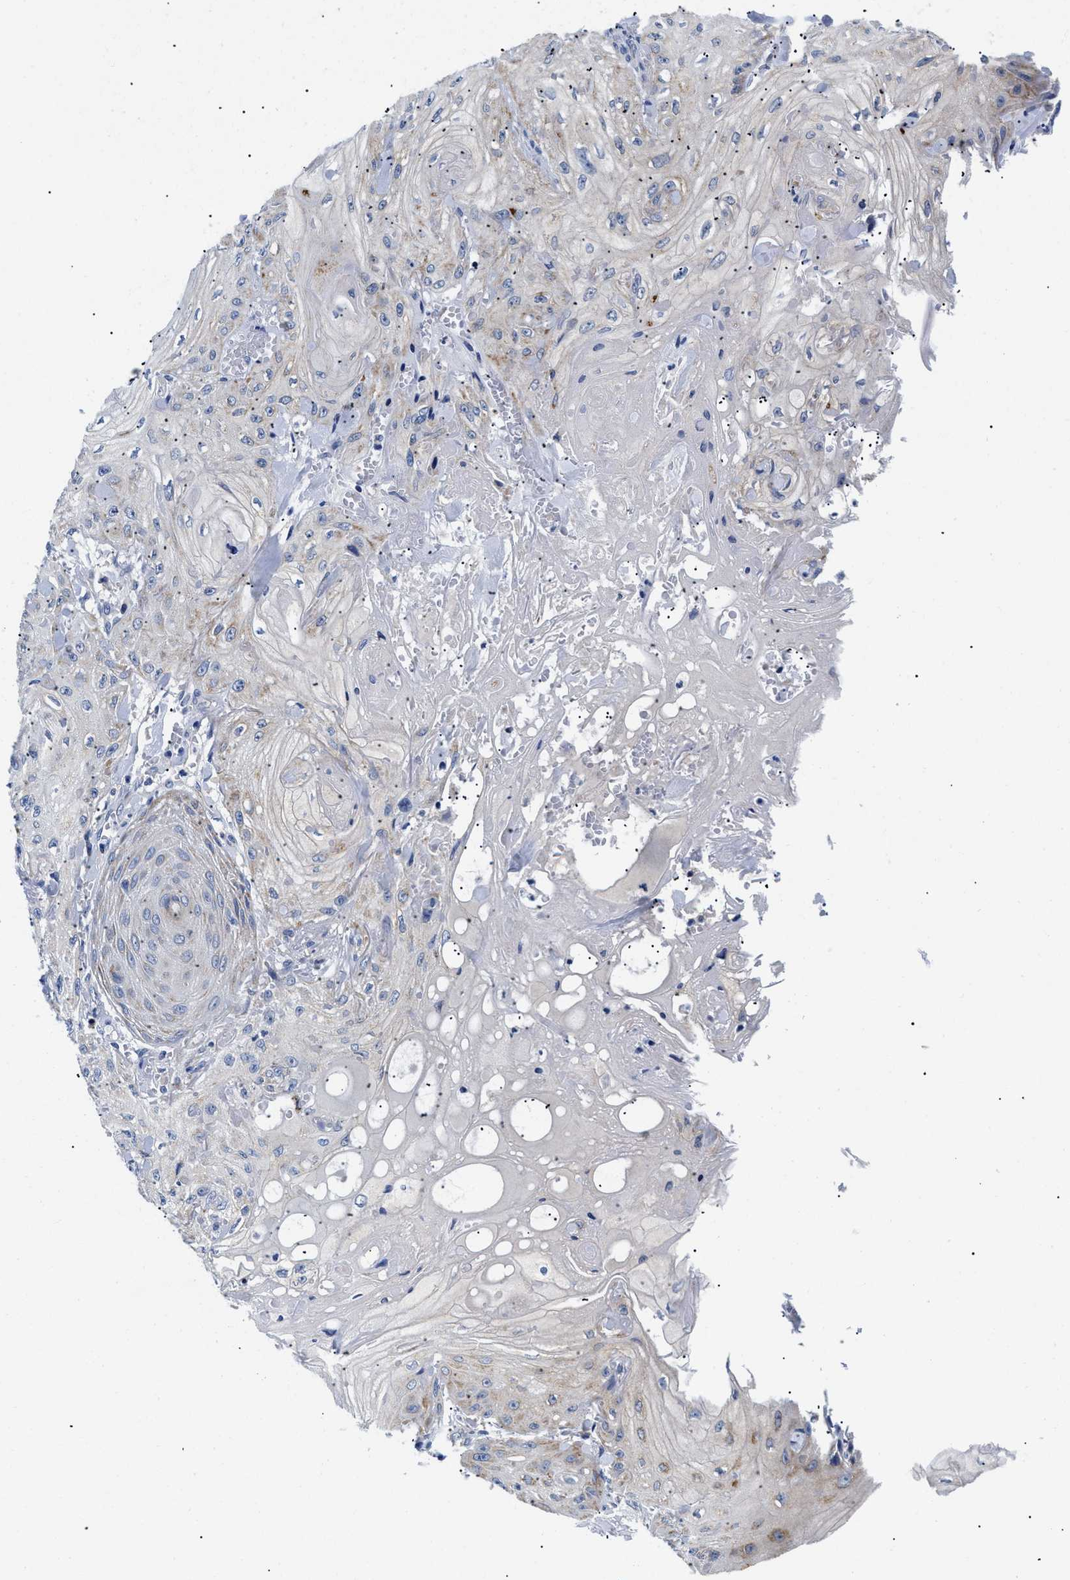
{"staining": {"intensity": "moderate", "quantity": "<25%", "location": "cytoplasmic/membranous"}, "tissue": "skin cancer", "cell_type": "Tumor cells", "image_type": "cancer", "snomed": [{"axis": "morphology", "description": "Squamous cell carcinoma, NOS"}, {"axis": "topography", "description": "Skin"}], "caption": "The immunohistochemical stain labels moderate cytoplasmic/membranous staining in tumor cells of skin cancer (squamous cell carcinoma) tissue.", "gene": "MEA1", "patient": {"sex": "male", "age": 74}}